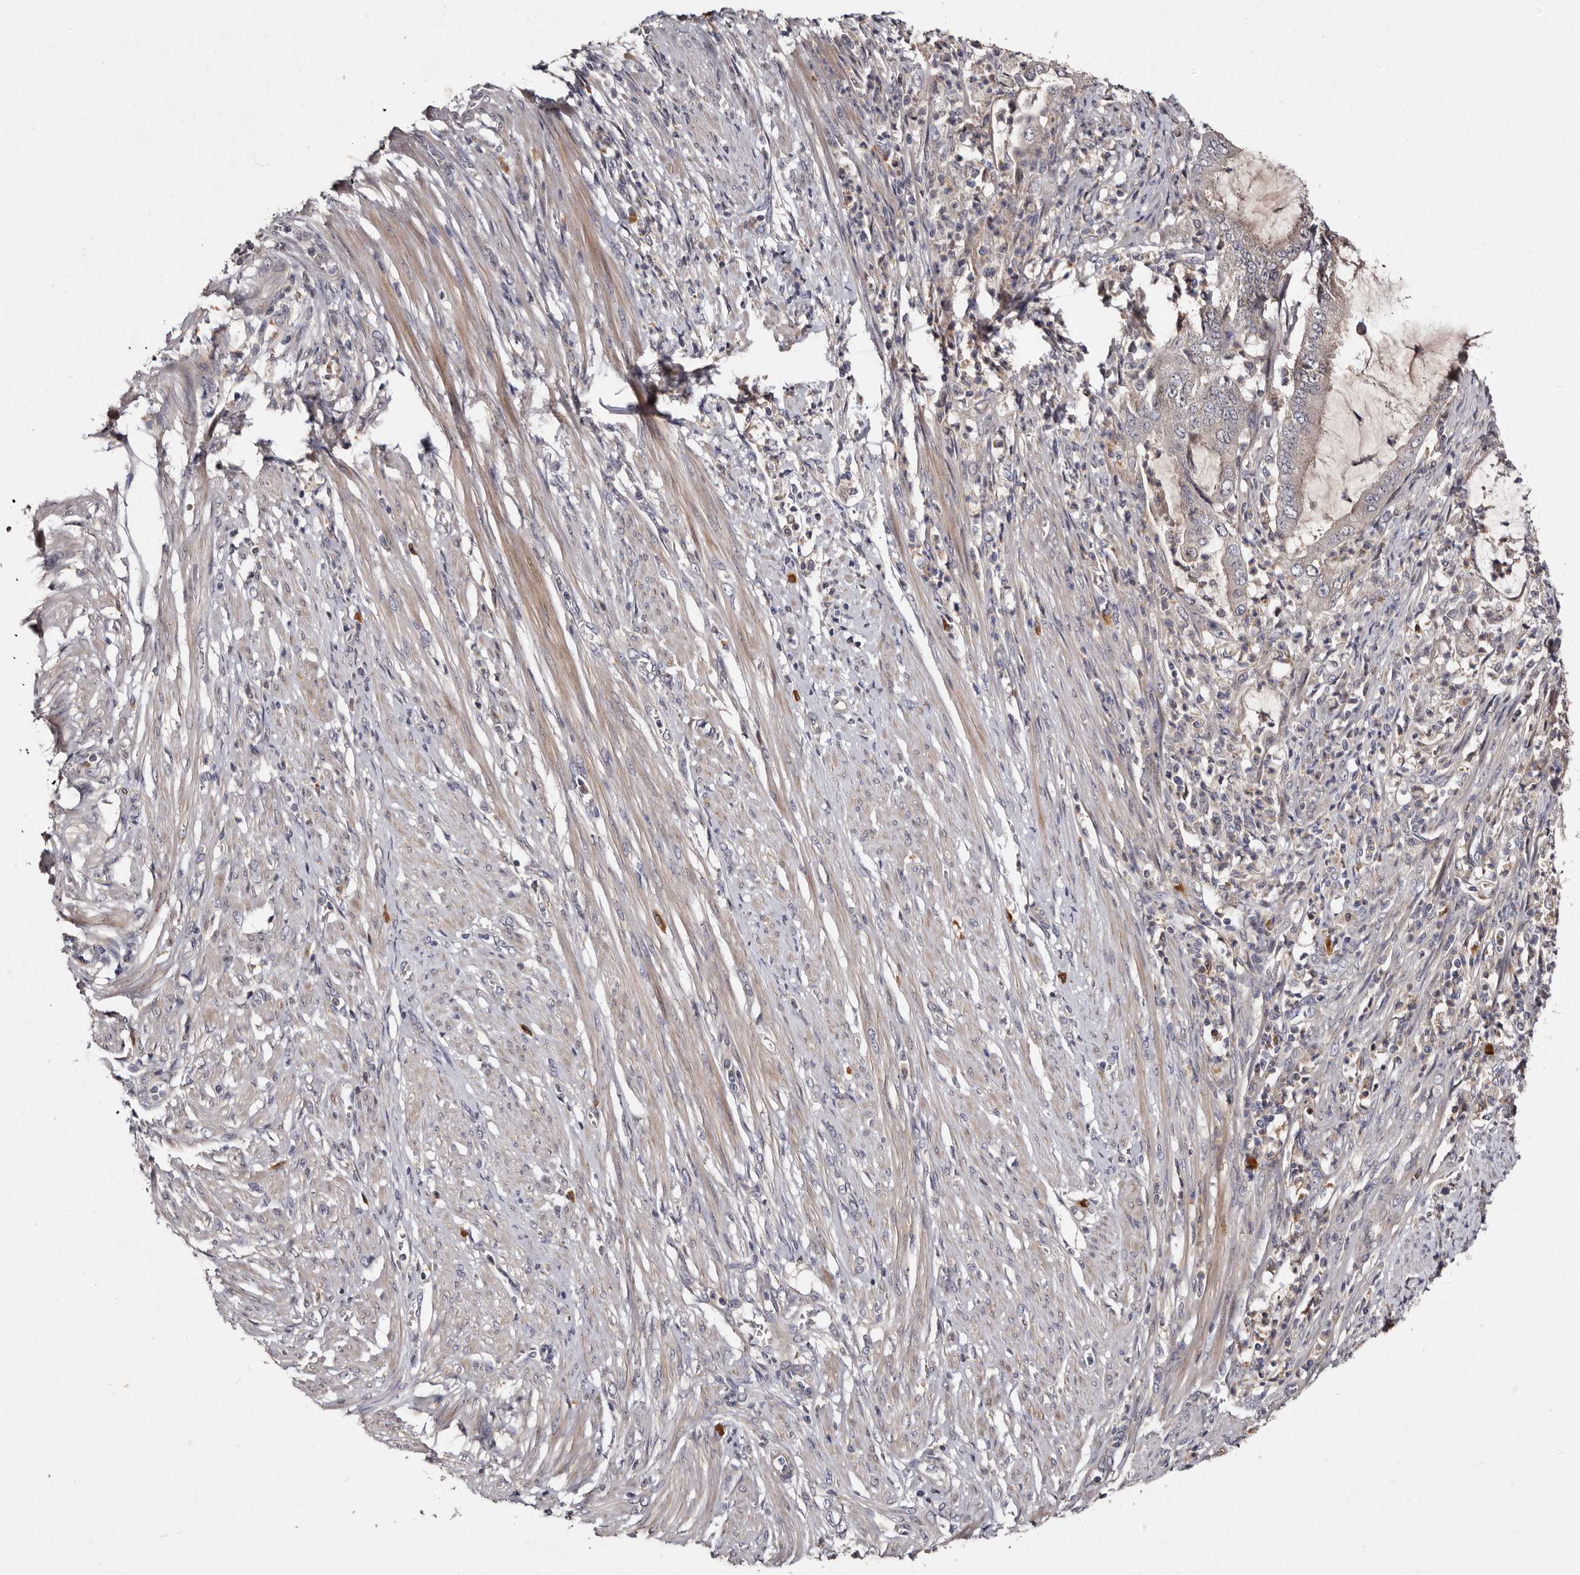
{"staining": {"intensity": "negative", "quantity": "none", "location": "none"}, "tissue": "endometrial cancer", "cell_type": "Tumor cells", "image_type": "cancer", "snomed": [{"axis": "morphology", "description": "Adenocarcinoma, NOS"}, {"axis": "topography", "description": "Endometrium"}], "caption": "Tumor cells show no significant expression in endometrial cancer (adenocarcinoma).", "gene": "DNPH1", "patient": {"sex": "female", "age": 51}}